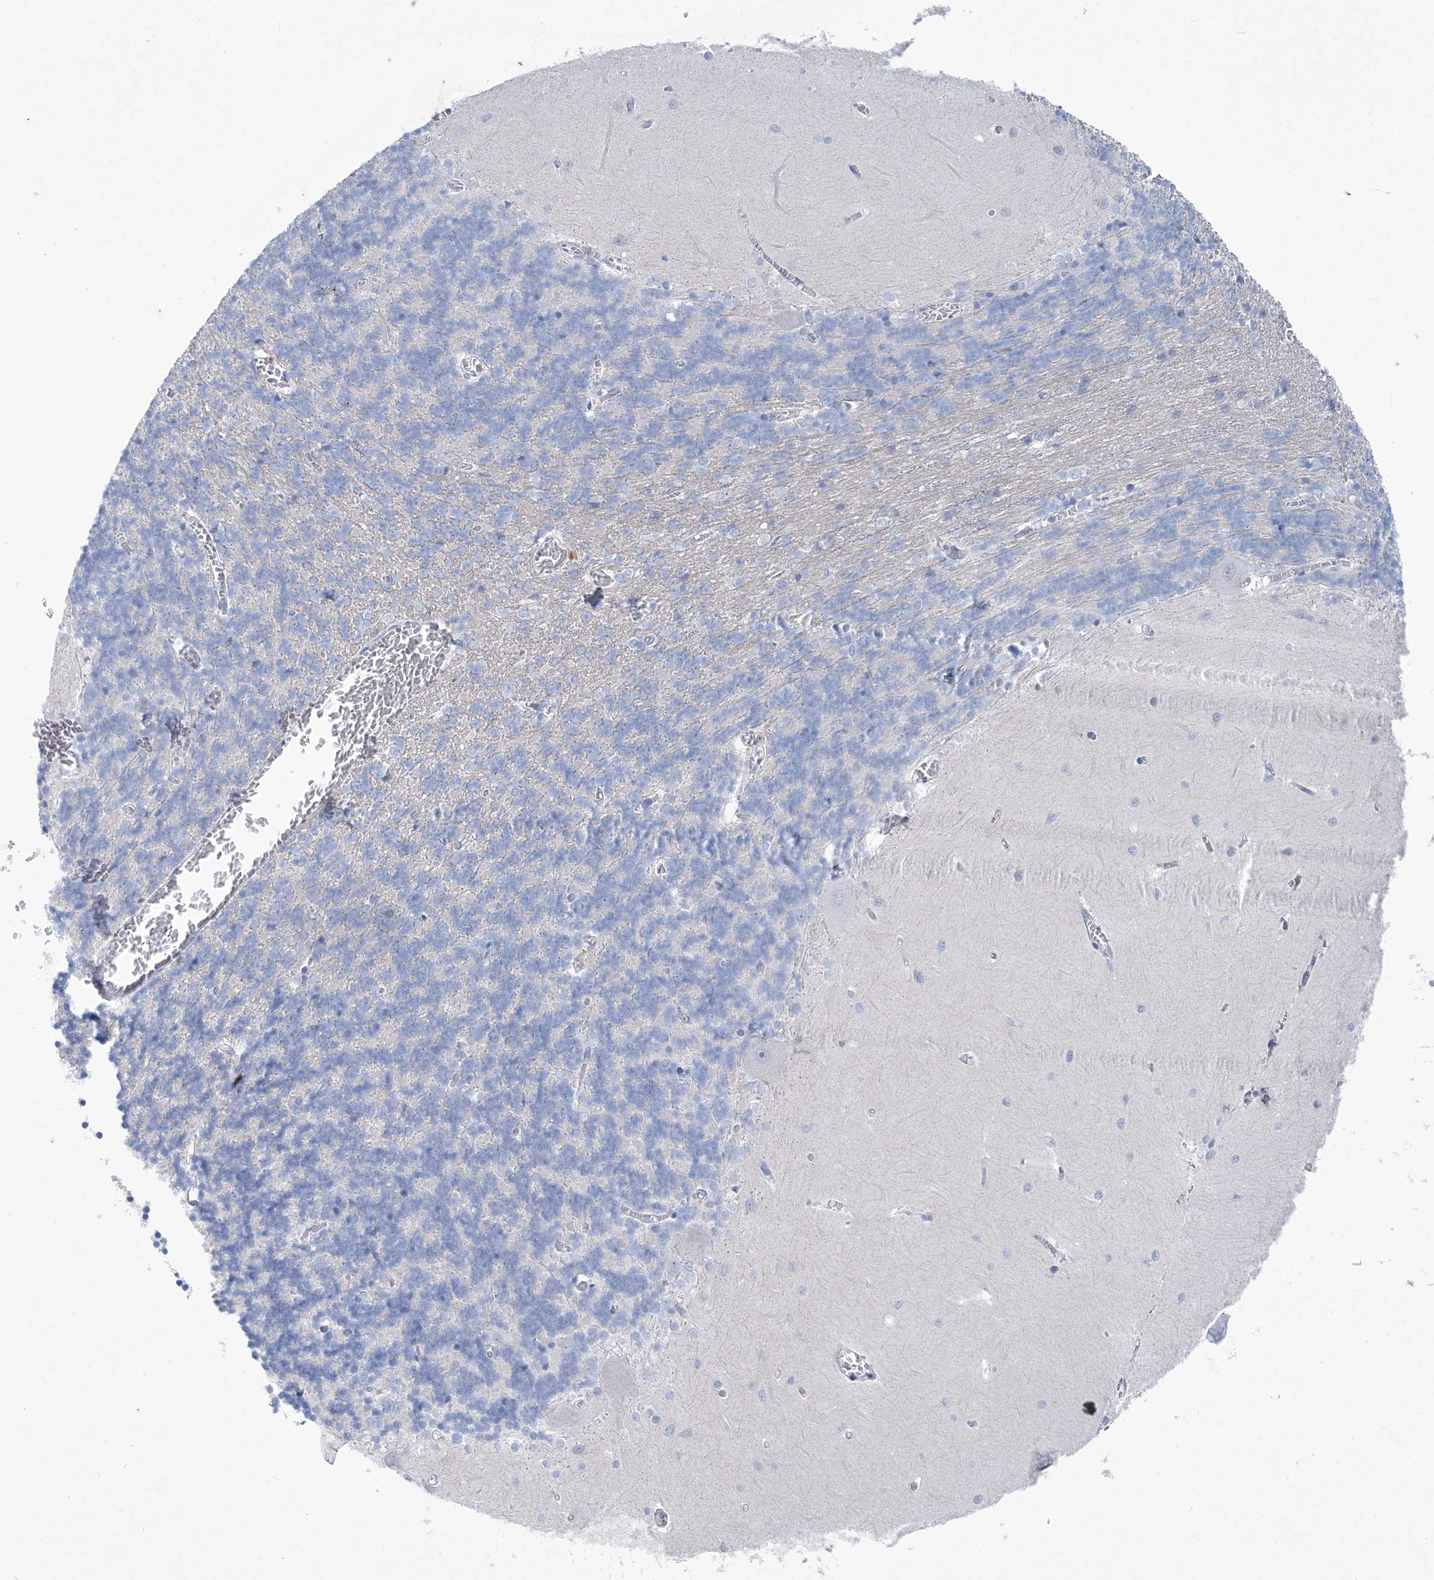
{"staining": {"intensity": "negative", "quantity": "none", "location": "none"}, "tissue": "cerebellum", "cell_type": "Cells in granular layer", "image_type": "normal", "snomed": [{"axis": "morphology", "description": "Normal tissue, NOS"}, {"axis": "topography", "description": "Cerebellum"}], "caption": "An IHC histopathology image of benign cerebellum is shown. There is no staining in cells in granular layer of cerebellum. The staining is performed using DAB brown chromogen with nuclei counter-stained in using hematoxylin.", "gene": "MOXD1", "patient": {"sex": "male", "age": 37}}